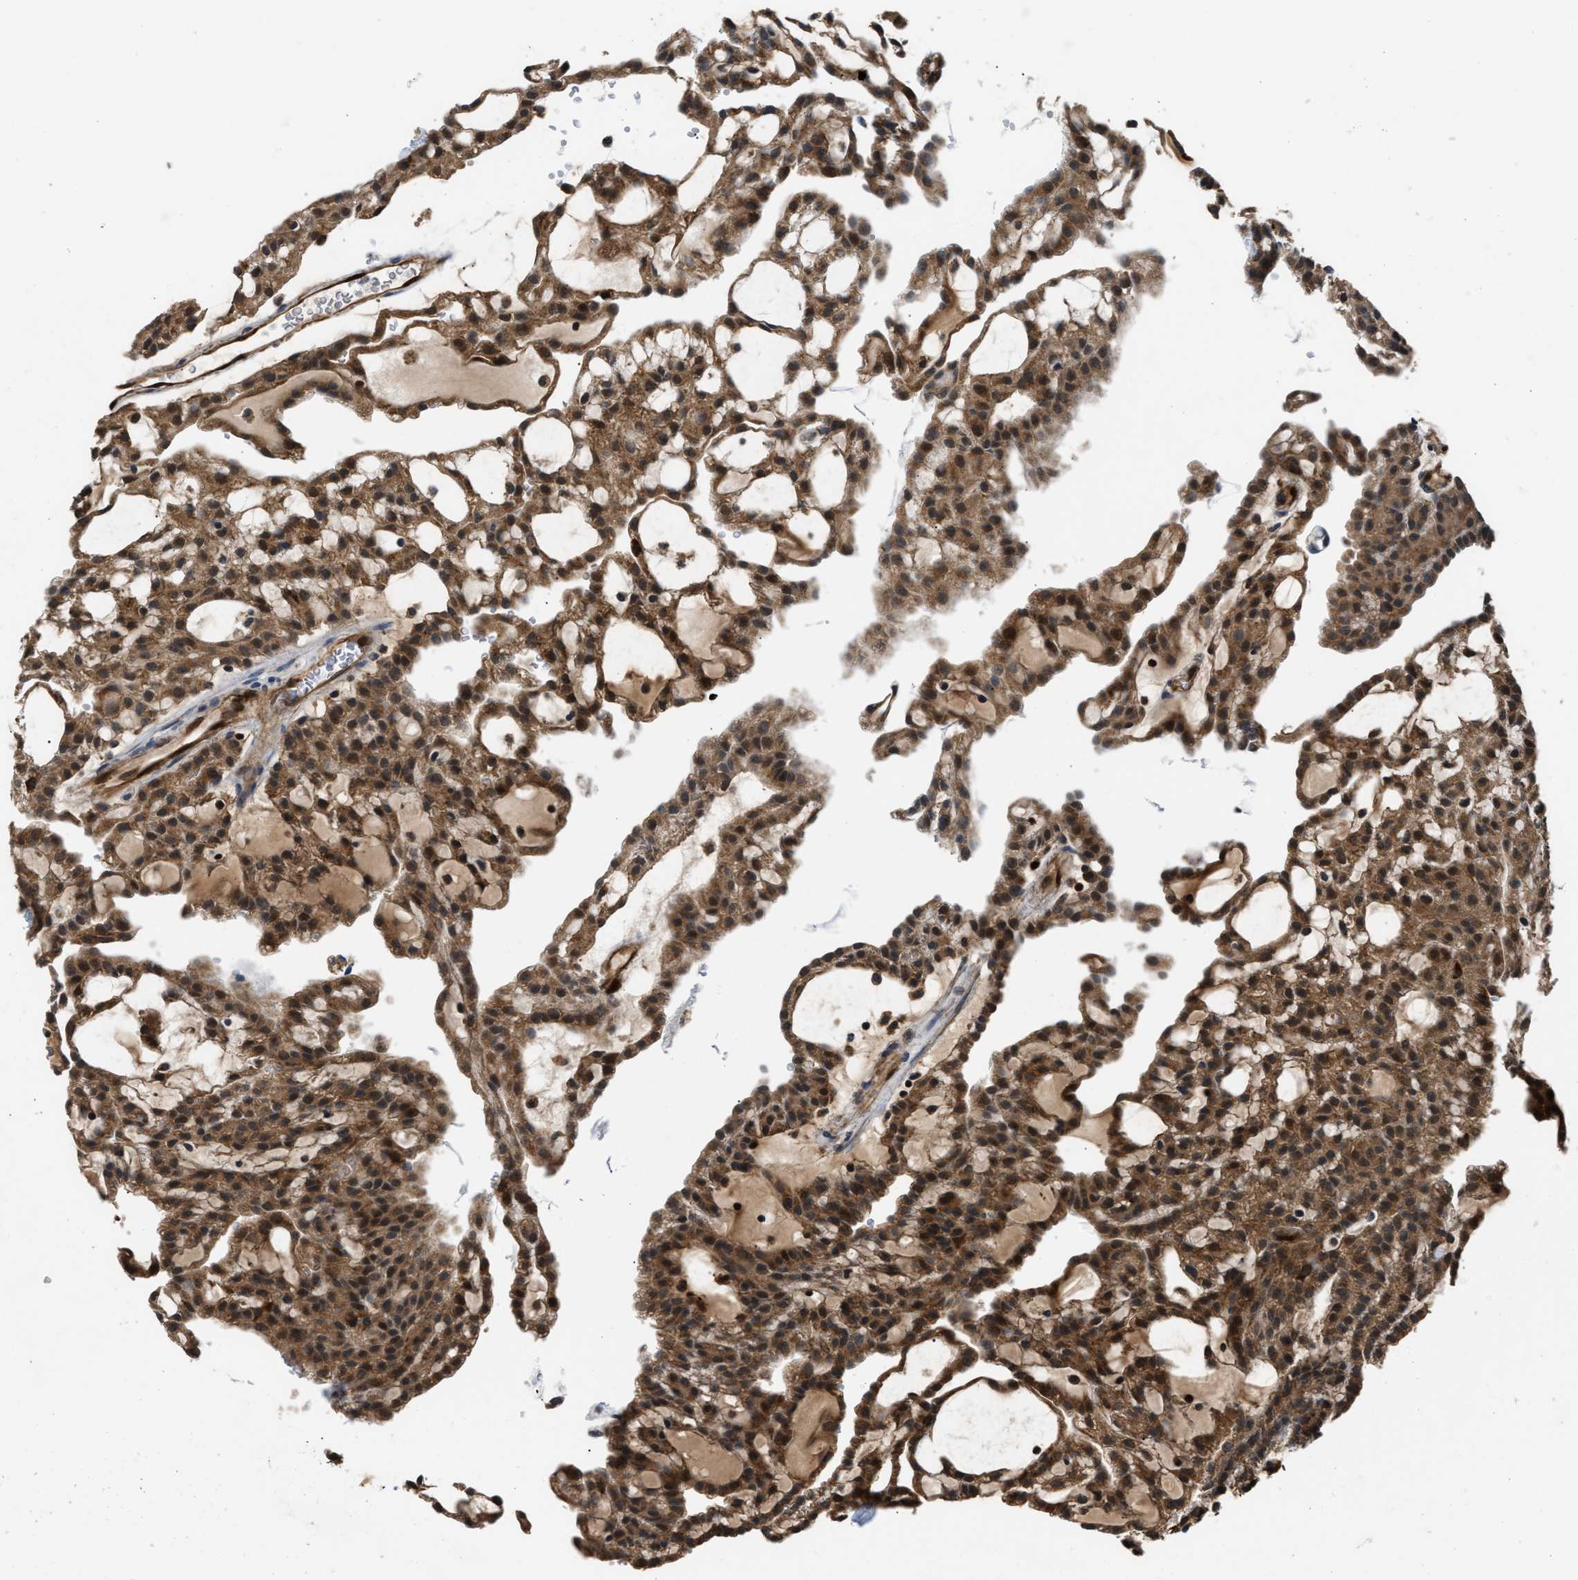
{"staining": {"intensity": "strong", "quantity": ">75%", "location": "cytoplasmic/membranous,nuclear"}, "tissue": "renal cancer", "cell_type": "Tumor cells", "image_type": "cancer", "snomed": [{"axis": "morphology", "description": "Adenocarcinoma, NOS"}, {"axis": "topography", "description": "Kidney"}], "caption": "Immunohistochemistry image of renal adenocarcinoma stained for a protein (brown), which displays high levels of strong cytoplasmic/membranous and nuclear staining in approximately >75% of tumor cells.", "gene": "PPA1", "patient": {"sex": "male", "age": 63}}